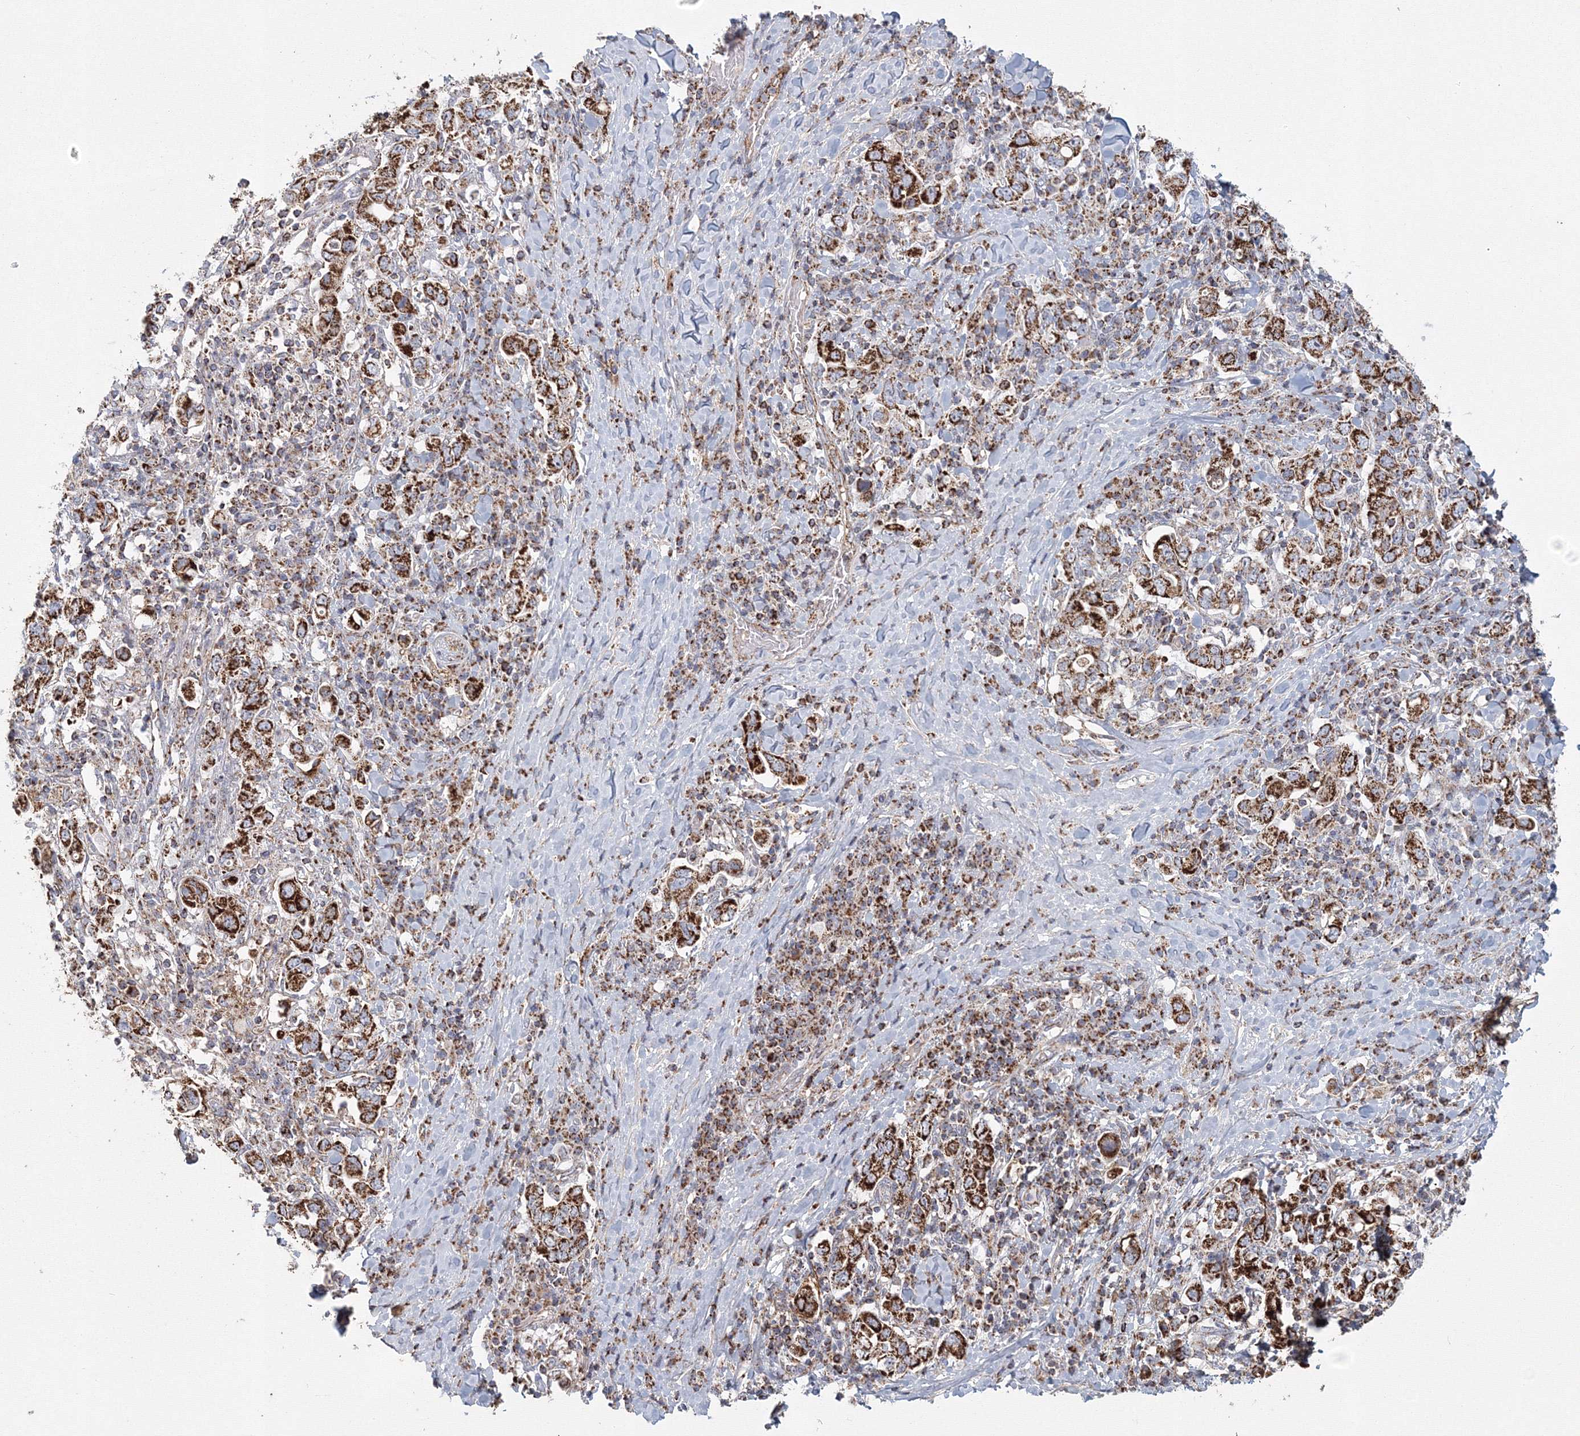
{"staining": {"intensity": "strong", "quantity": ">75%", "location": "cytoplasmic/membranous"}, "tissue": "stomach cancer", "cell_type": "Tumor cells", "image_type": "cancer", "snomed": [{"axis": "morphology", "description": "Adenocarcinoma, NOS"}, {"axis": "topography", "description": "Stomach, upper"}], "caption": "Adenocarcinoma (stomach) stained with a protein marker demonstrates strong staining in tumor cells.", "gene": "GRPEL1", "patient": {"sex": "male", "age": 62}}